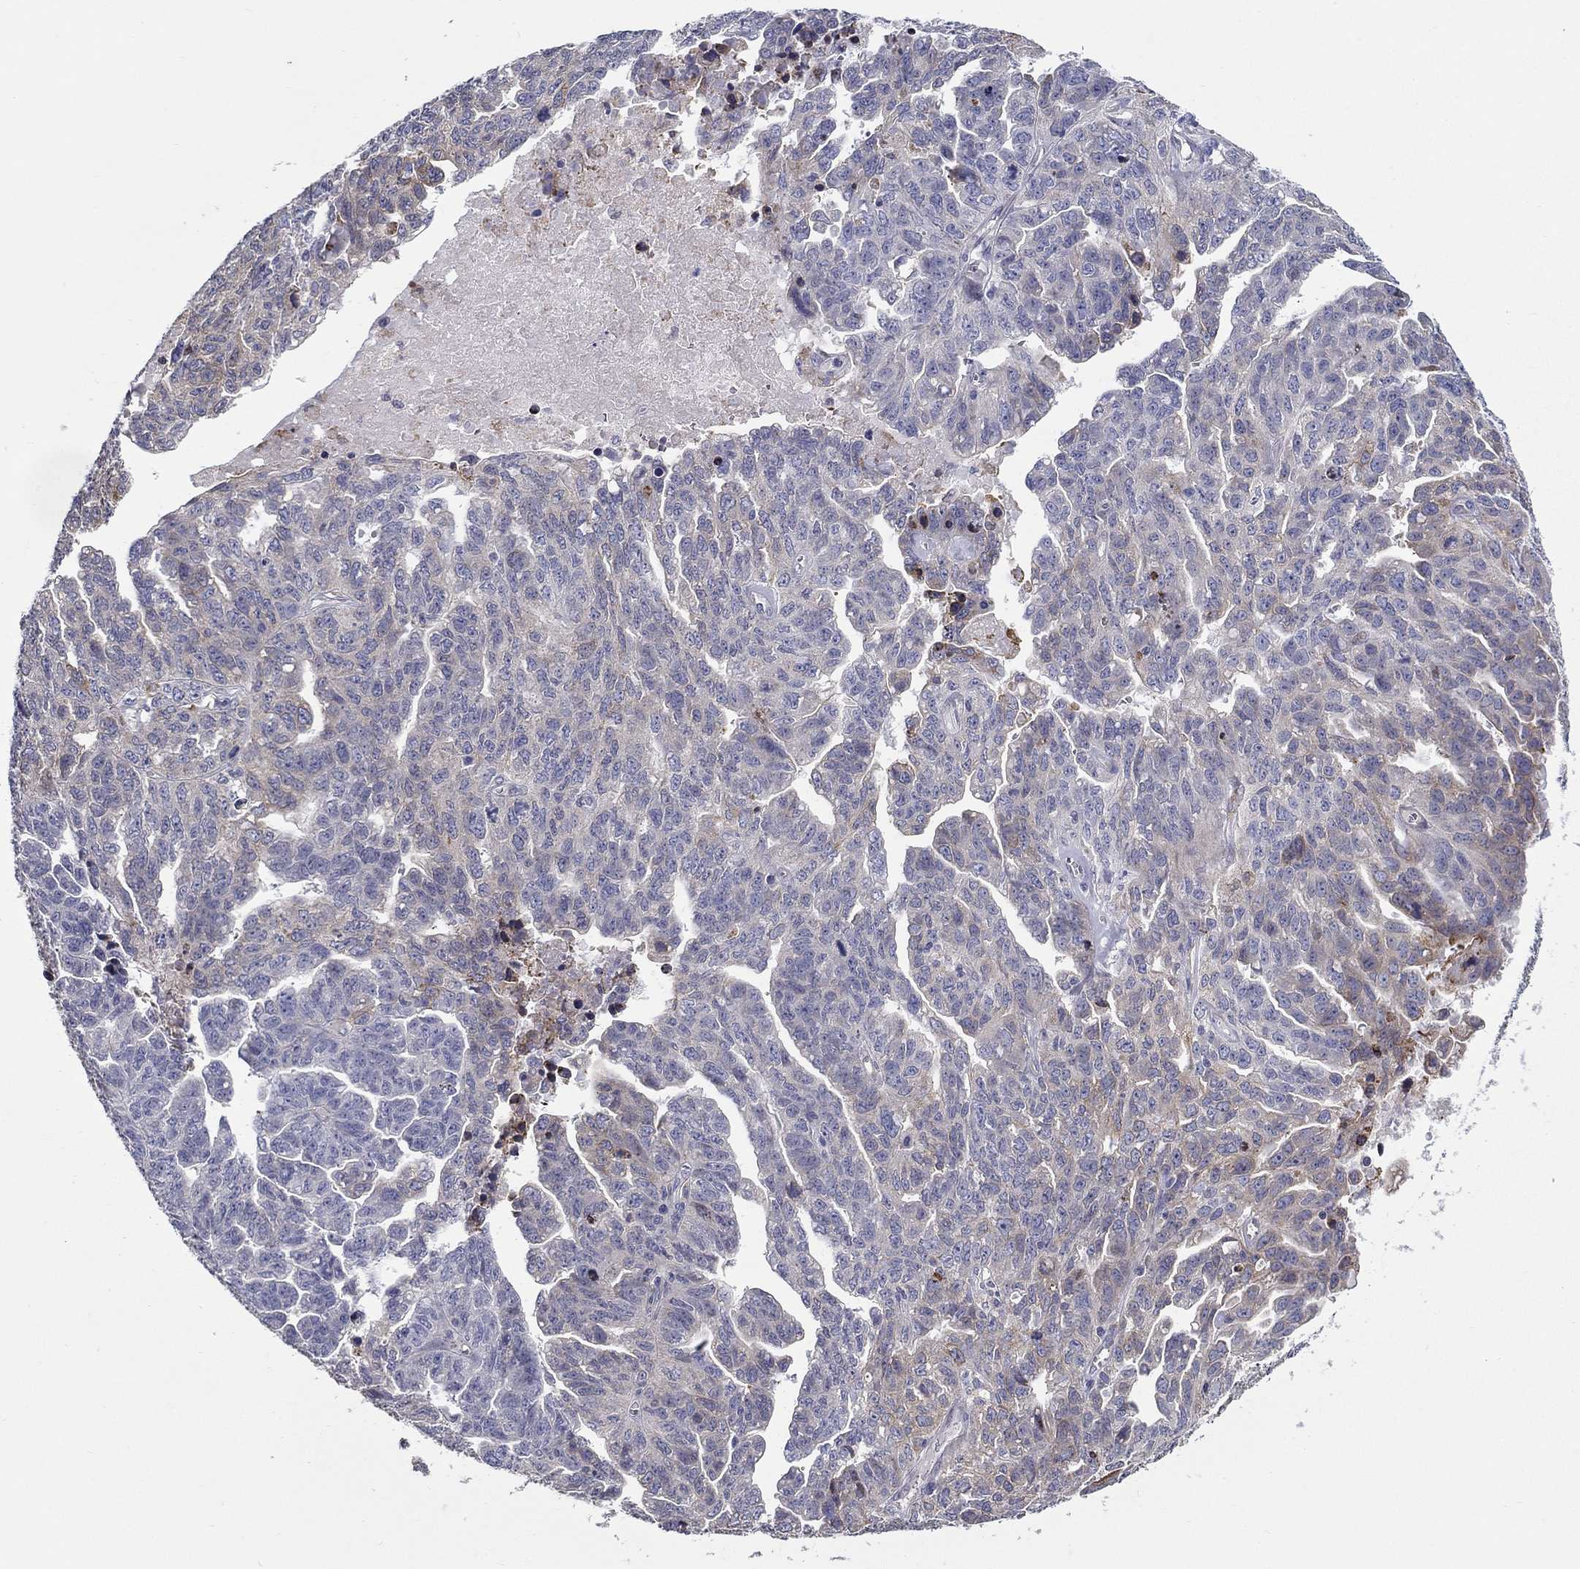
{"staining": {"intensity": "negative", "quantity": "none", "location": "none"}, "tissue": "ovarian cancer", "cell_type": "Tumor cells", "image_type": "cancer", "snomed": [{"axis": "morphology", "description": "Cystadenocarcinoma, serous, NOS"}, {"axis": "topography", "description": "Ovary"}], "caption": "Immunohistochemical staining of human serous cystadenocarcinoma (ovarian) exhibits no significant staining in tumor cells.", "gene": "QRFPR", "patient": {"sex": "female", "age": 71}}